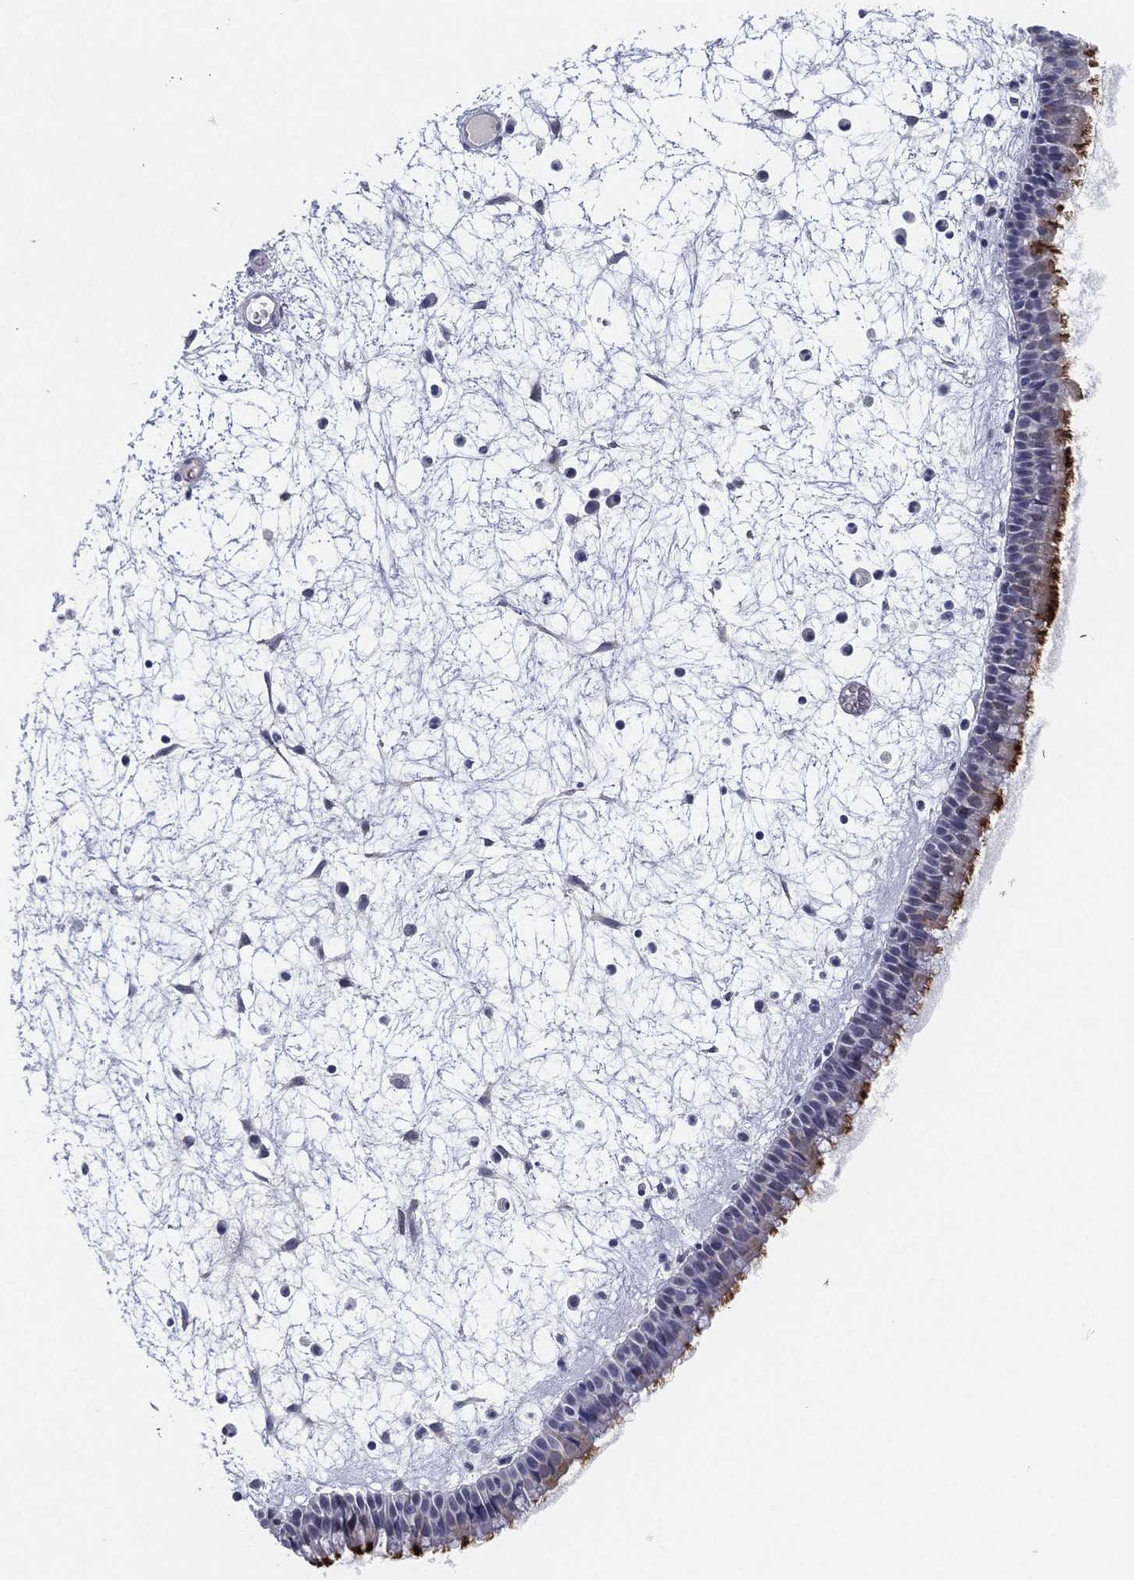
{"staining": {"intensity": "strong", "quantity": "25%-75%", "location": "cytoplasmic/membranous"}, "tissue": "nasopharynx", "cell_type": "Respiratory epithelial cells", "image_type": "normal", "snomed": [{"axis": "morphology", "description": "Normal tissue, NOS"}, {"axis": "topography", "description": "Nasopharynx"}], "caption": "The image reveals immunohistochemical staining of benign nasopharynx. There is strong cytoplasmic/membranous positivity is present in approximately 25%-75% of respiratory epithelial cells.", "gene": "MLF1", "patient": {"sex": "male", "age": 58}}